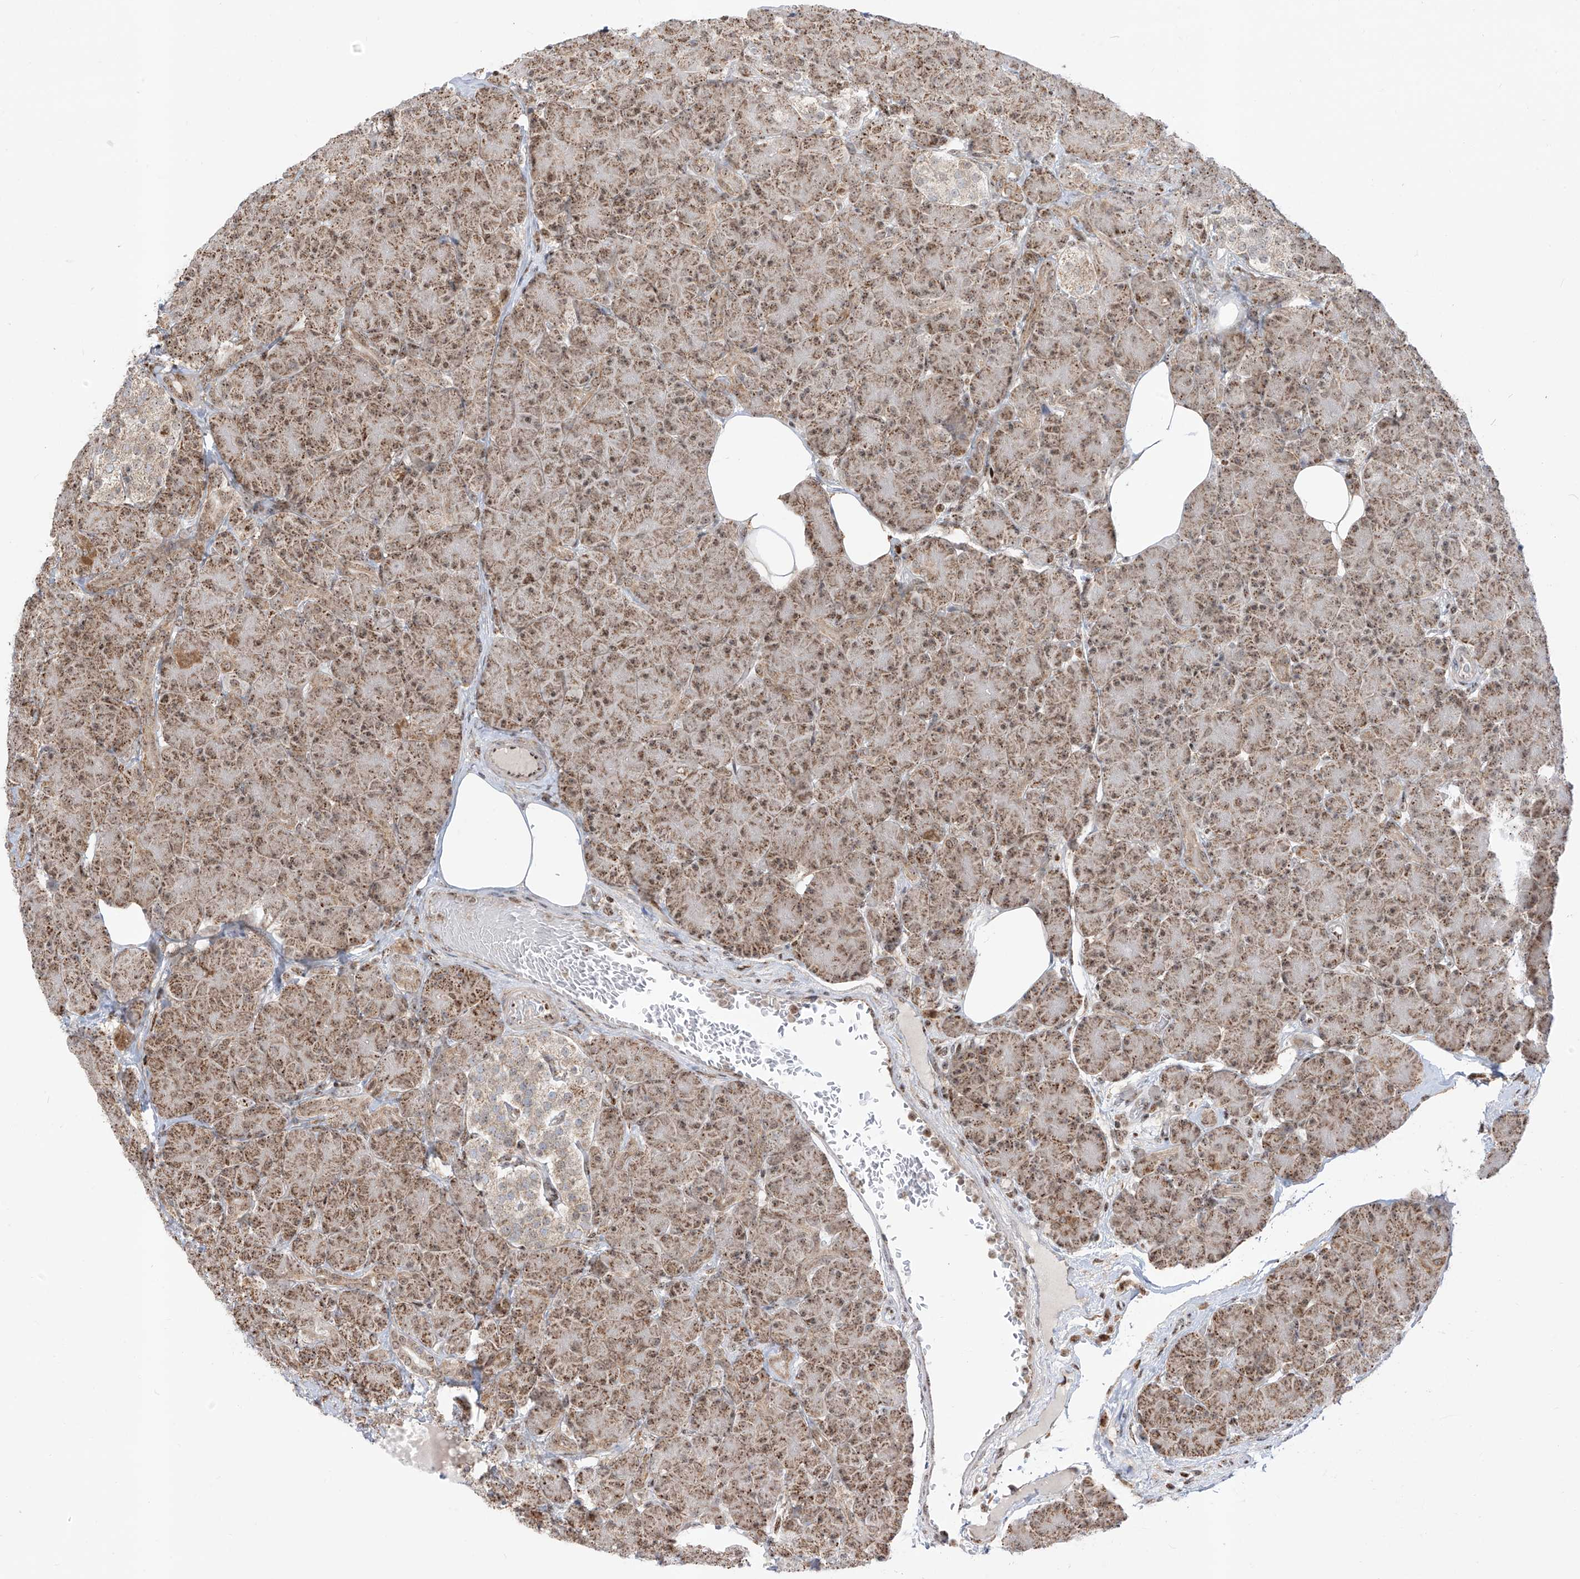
{"staining": {"intensity": "moderate", "quantity": ">75%", "location": "cytoplasmic/membranous"}, "tissue": "pancreas", "cell_type": "Exocrine glandular cells", "image_type": "normal", "snomed": [{"axis": "morphology", "description": "Normal tissue, NOS"}, {"axis": "topography", "description": "Pancreas"}], "caption": "High-power microscopy captured an immunohistochemistry (IHC) histopathology image of unremarkable pancreas, revealing moderate cytoplasmic/membranous staining in about >75% of exocrine glandular cells. (Stains: DAB (3,3'-diaminobenzidine) in brown, nuclei in blue, Microscopy: brightfield microscopy at high magnification).", "gene": "ZBTB8A", "patient": {"sex": "female", "age": 43}}